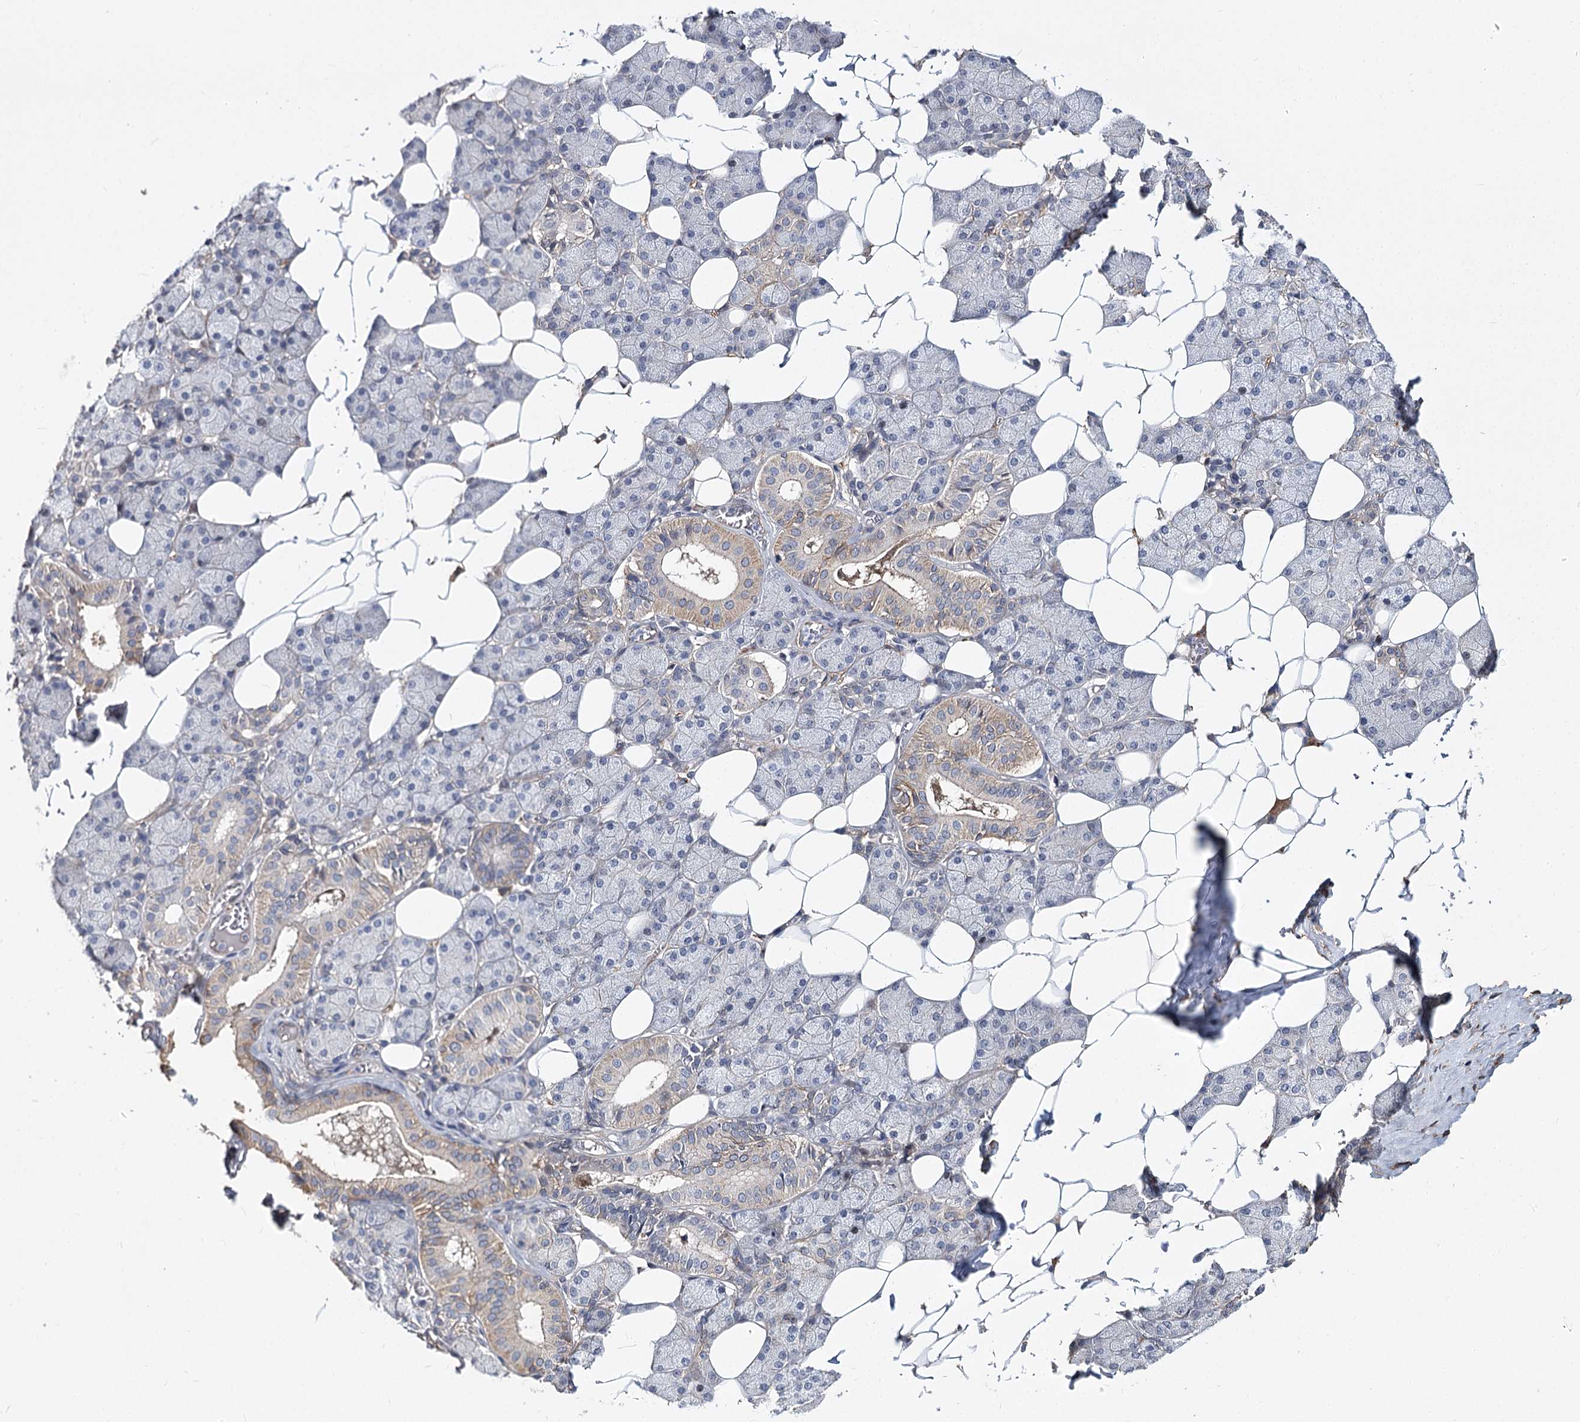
{"staining": {"intensity": "weak", "quantity": "<25%", "location": "cytoplasmic/membranous"}, "tissue": "salivary gland", "cell_type": "Glandular cells", "image_type": "normal", "snomed": [{"axis": "morphology", "description": "Normal tissue, NOS"}, {"axis": "topography", "description": "Salivary gland"}], "caption": "DAB (3,3'-diaminobenzidine) immunohistochemical staining of benign salivary gland demonstrates no significant expression in glandular cells.", "gene": "TMEM218", "patient": {"sex": "female", "age": 33}}